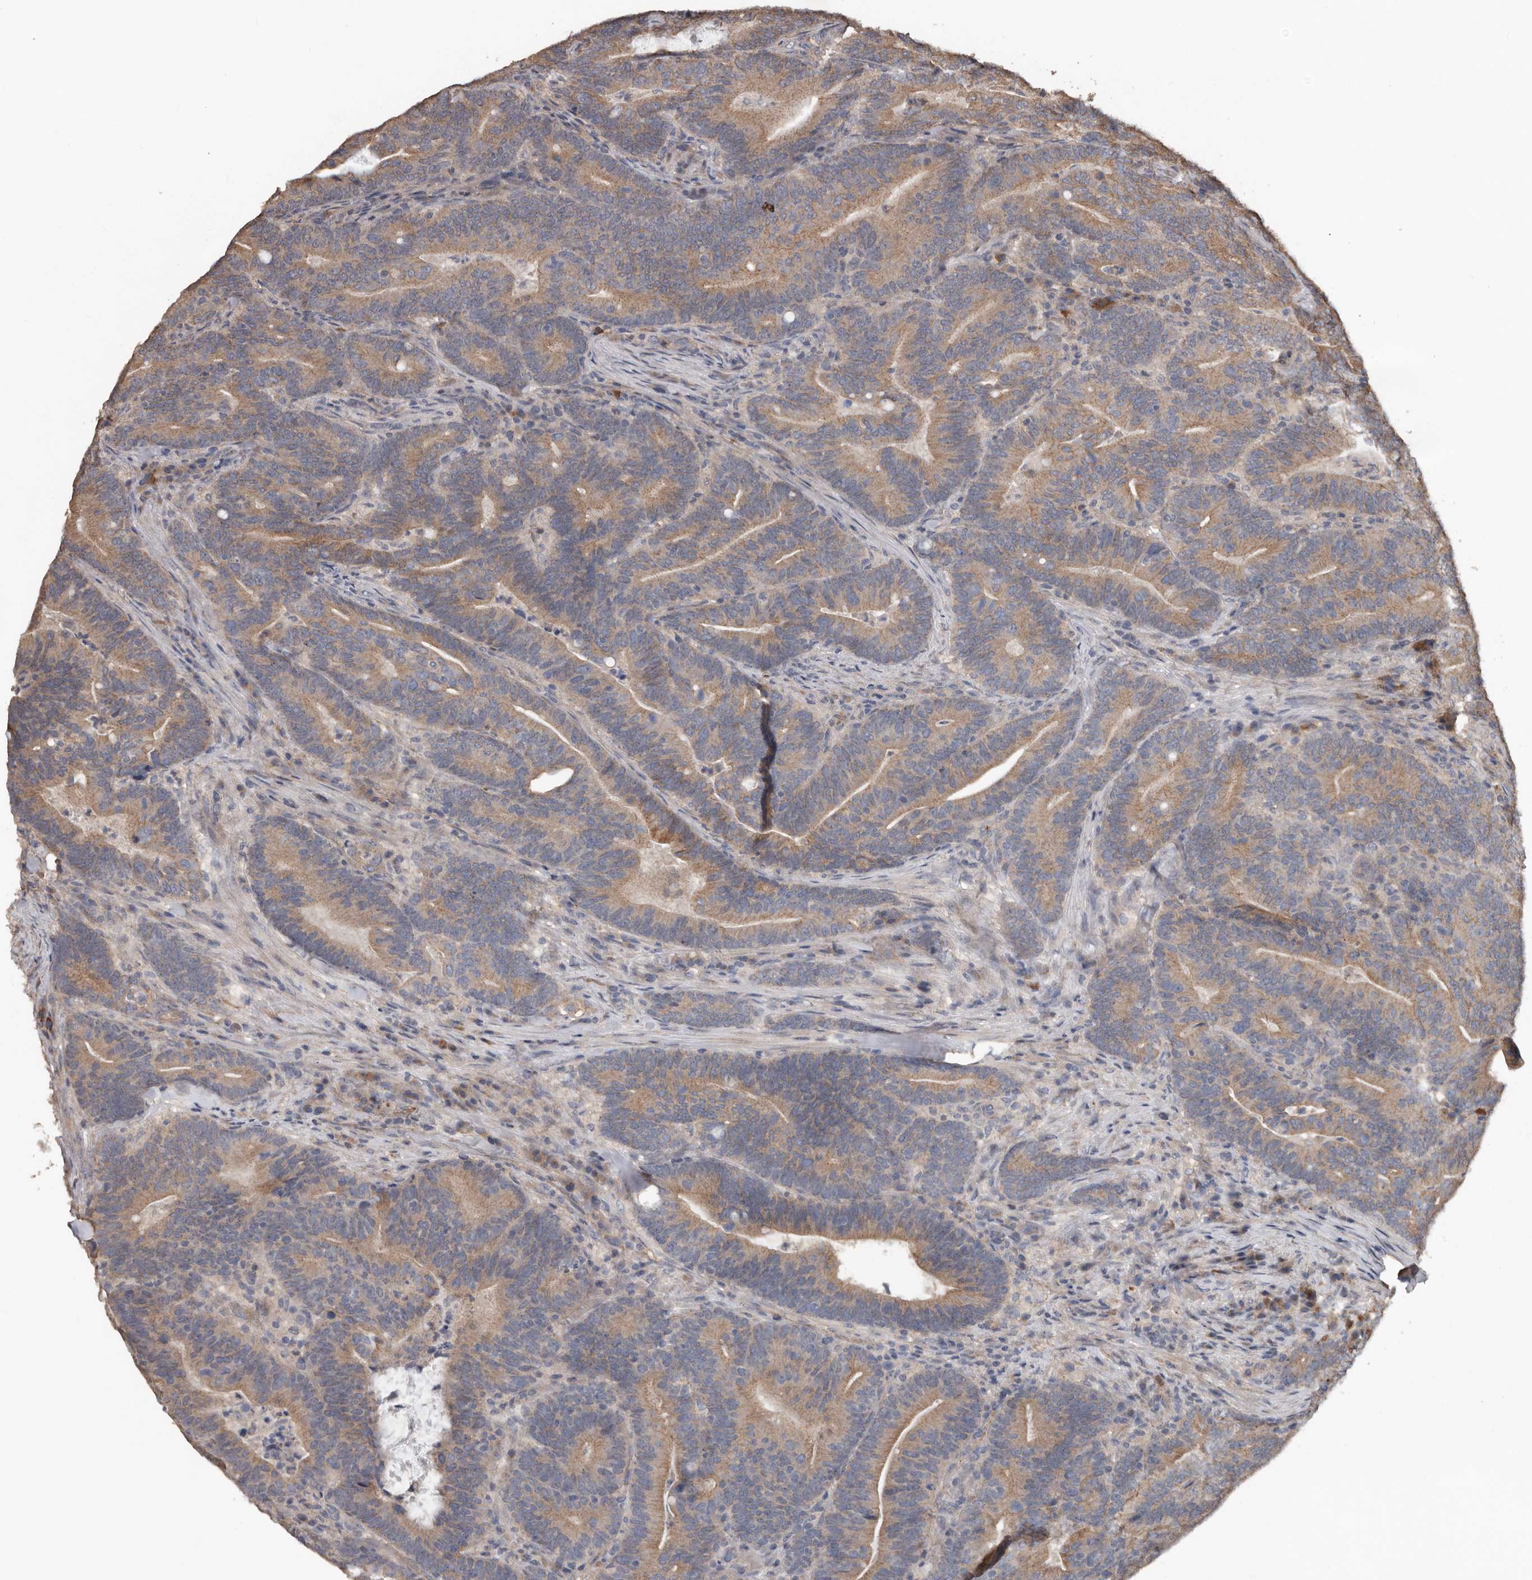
{"staining": {"intensity": "moderate", "quantity": "25%-75%", "location": "cytoplasmic/membranous"}, "tissue": "colorectal cancer", "cell_type": "Tumor cells", "image_type": "cancer", "snomed": [{"axis": "morphology", "description": "Adenocarcinoma, NOS"}, {"axis": "topography", "description": "Colon"}], "caption": "Human colorectal adenocarcinoma stained with a protein marker exhibits moderate staining in tumor cells.", "gene": "HYAL4", "patient": {"sex": "female", "age": 66}}